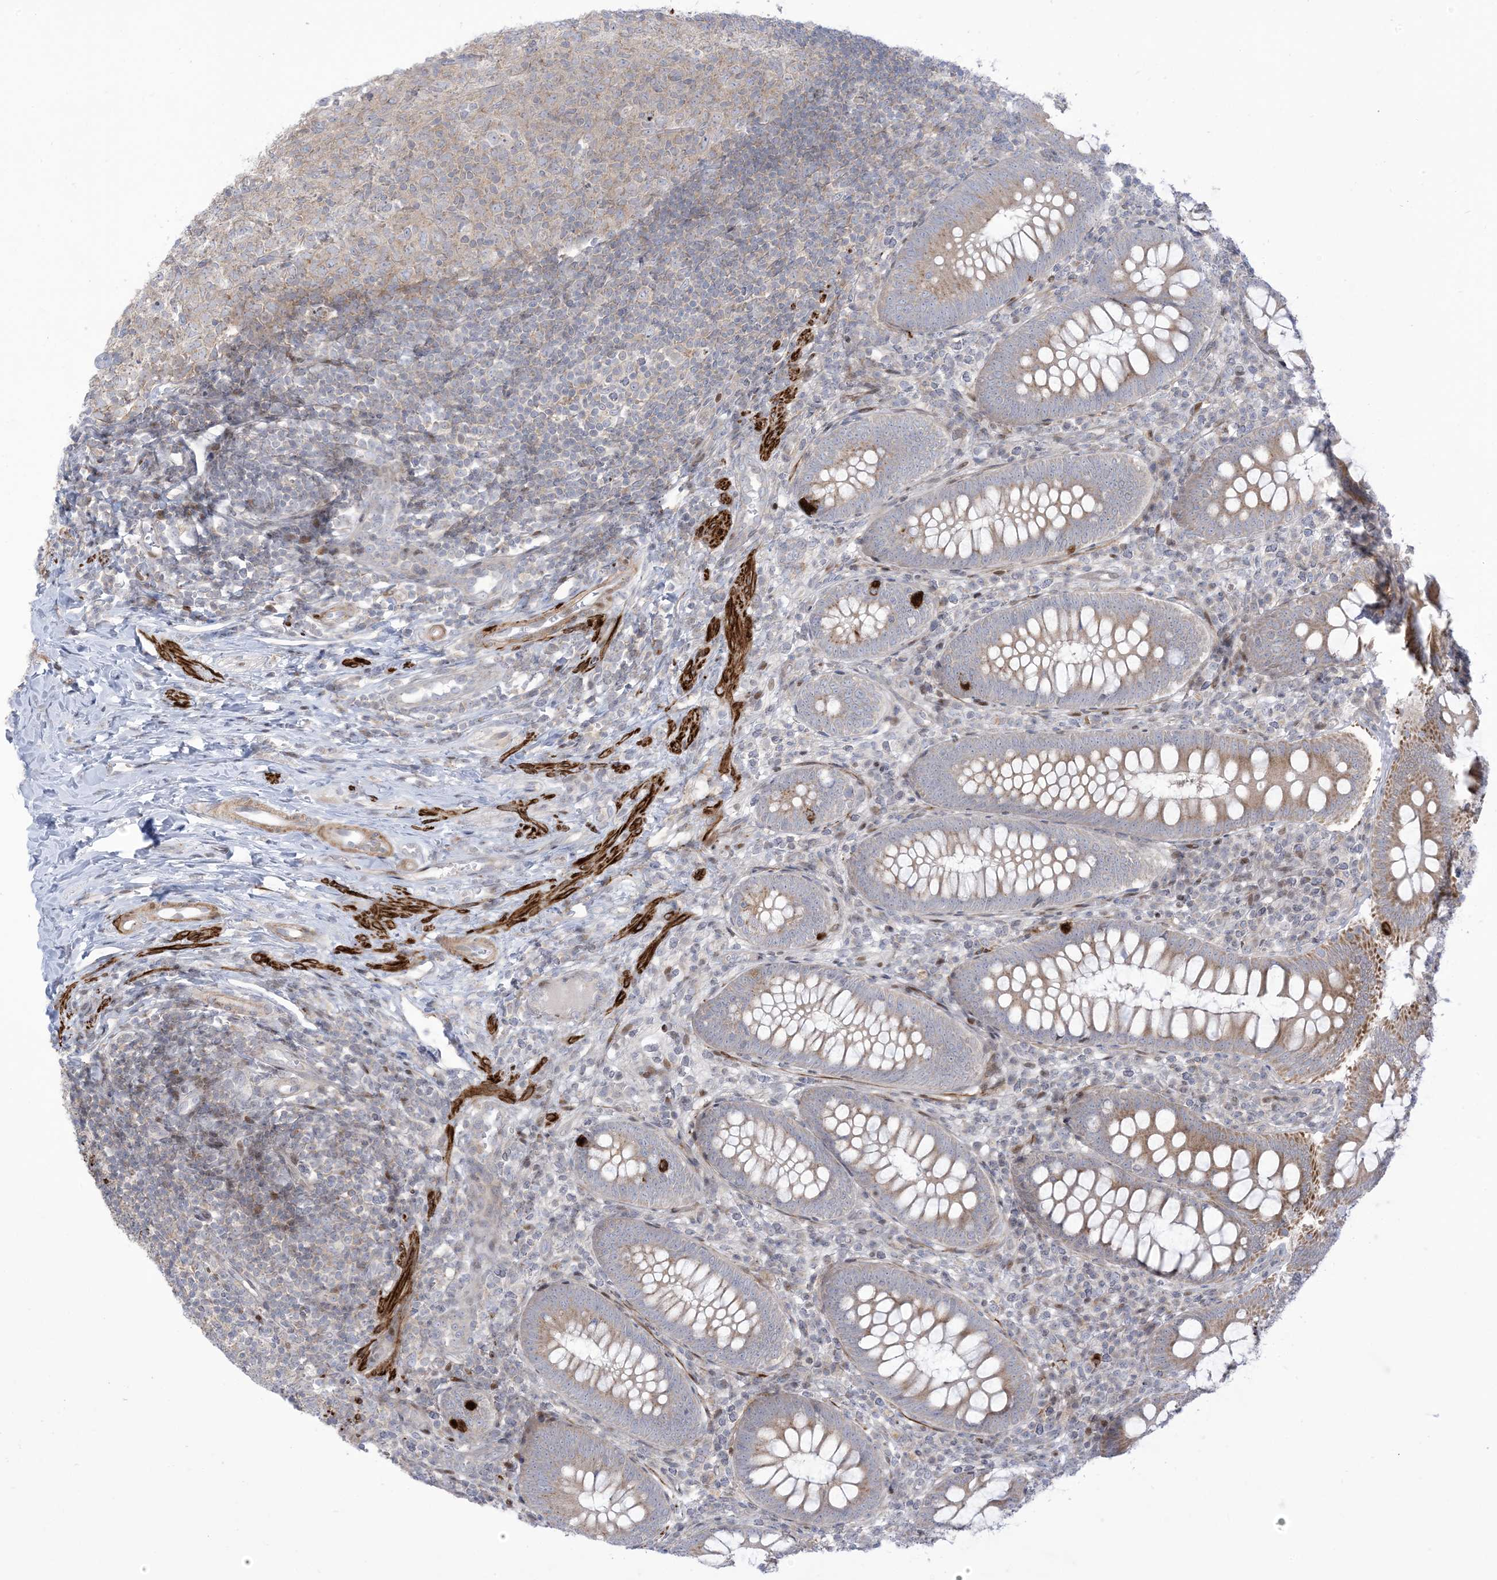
{"staining": {"intensity": "moderate", "quantity": "<25%", "location": "cytoplasmic/membranous"}, "tissue": "appendix", "cell_type": "Glandular cells", "image_type": "normal", "snomed": [{"axis": "morphology", "description": "Normal tissue, NOS"}, {"axis": "topography", "description": "Appendix"}], "caption": "Appendix stained with immunohistochemistry (IHC) reveals moderate cytoplasmic/membranous expression in about <25% of glandular cells.", "gene": "AFTPH", "patient": {"sex": "male", "age": 14}}